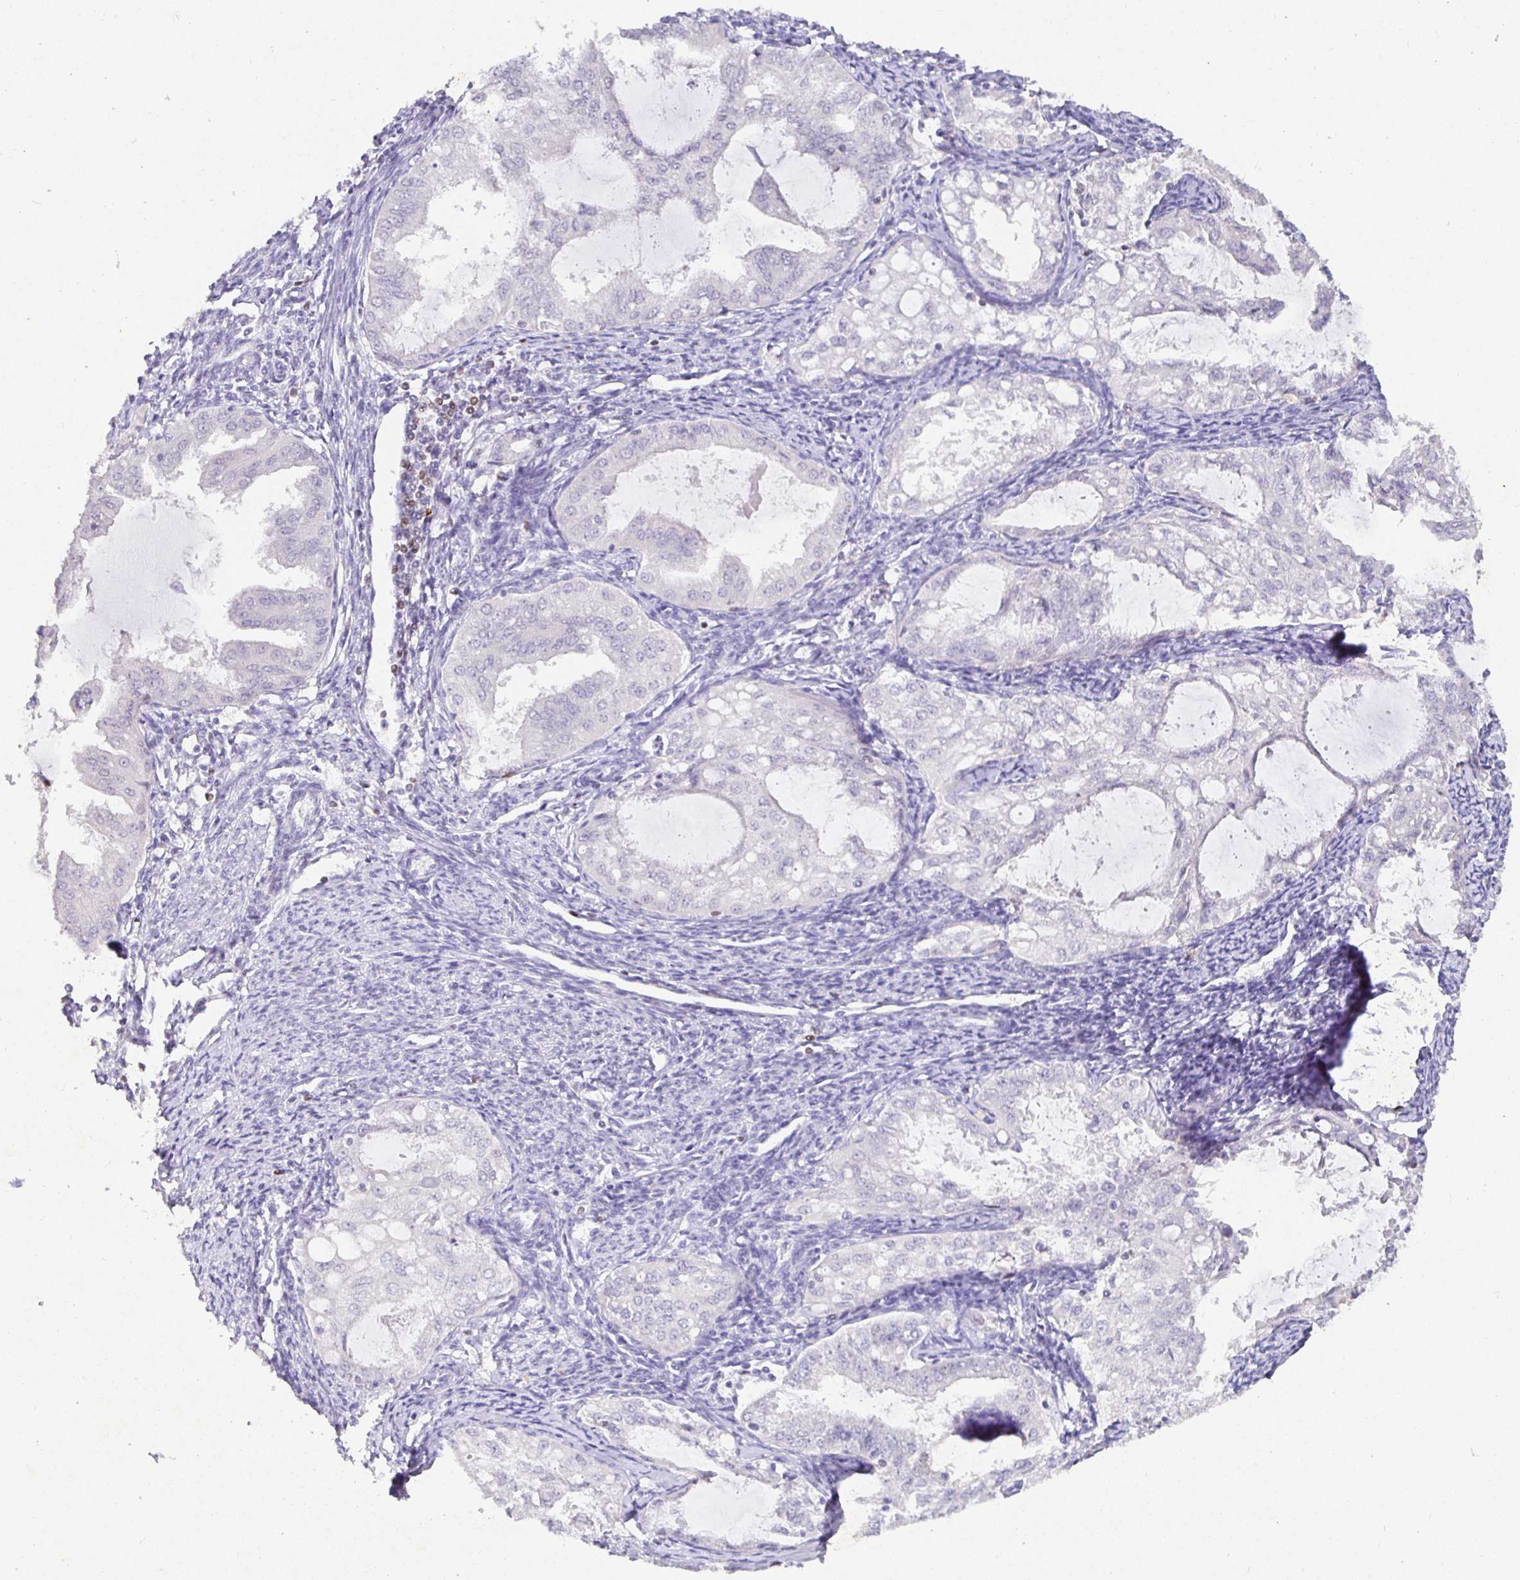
{"staining": {"intensity": "negative", "quantity": "none", "location": "none"}, "tissue": "endometrial cancer", "cell_type": "Tumor cells", "image_type": "cancer", "snomed": [{"axis": "morphology", "description": "Adenocarcinoma, NOS"}, {"axis": "topography", "description": "Endometrium"}], "caption": "DAB immunohistochemical staining of endometrial adenocarcinoma exhibits no significant staining in tumor cells.", "gene": "SATB1", "patient": {"sex": "female", "age": 70}}